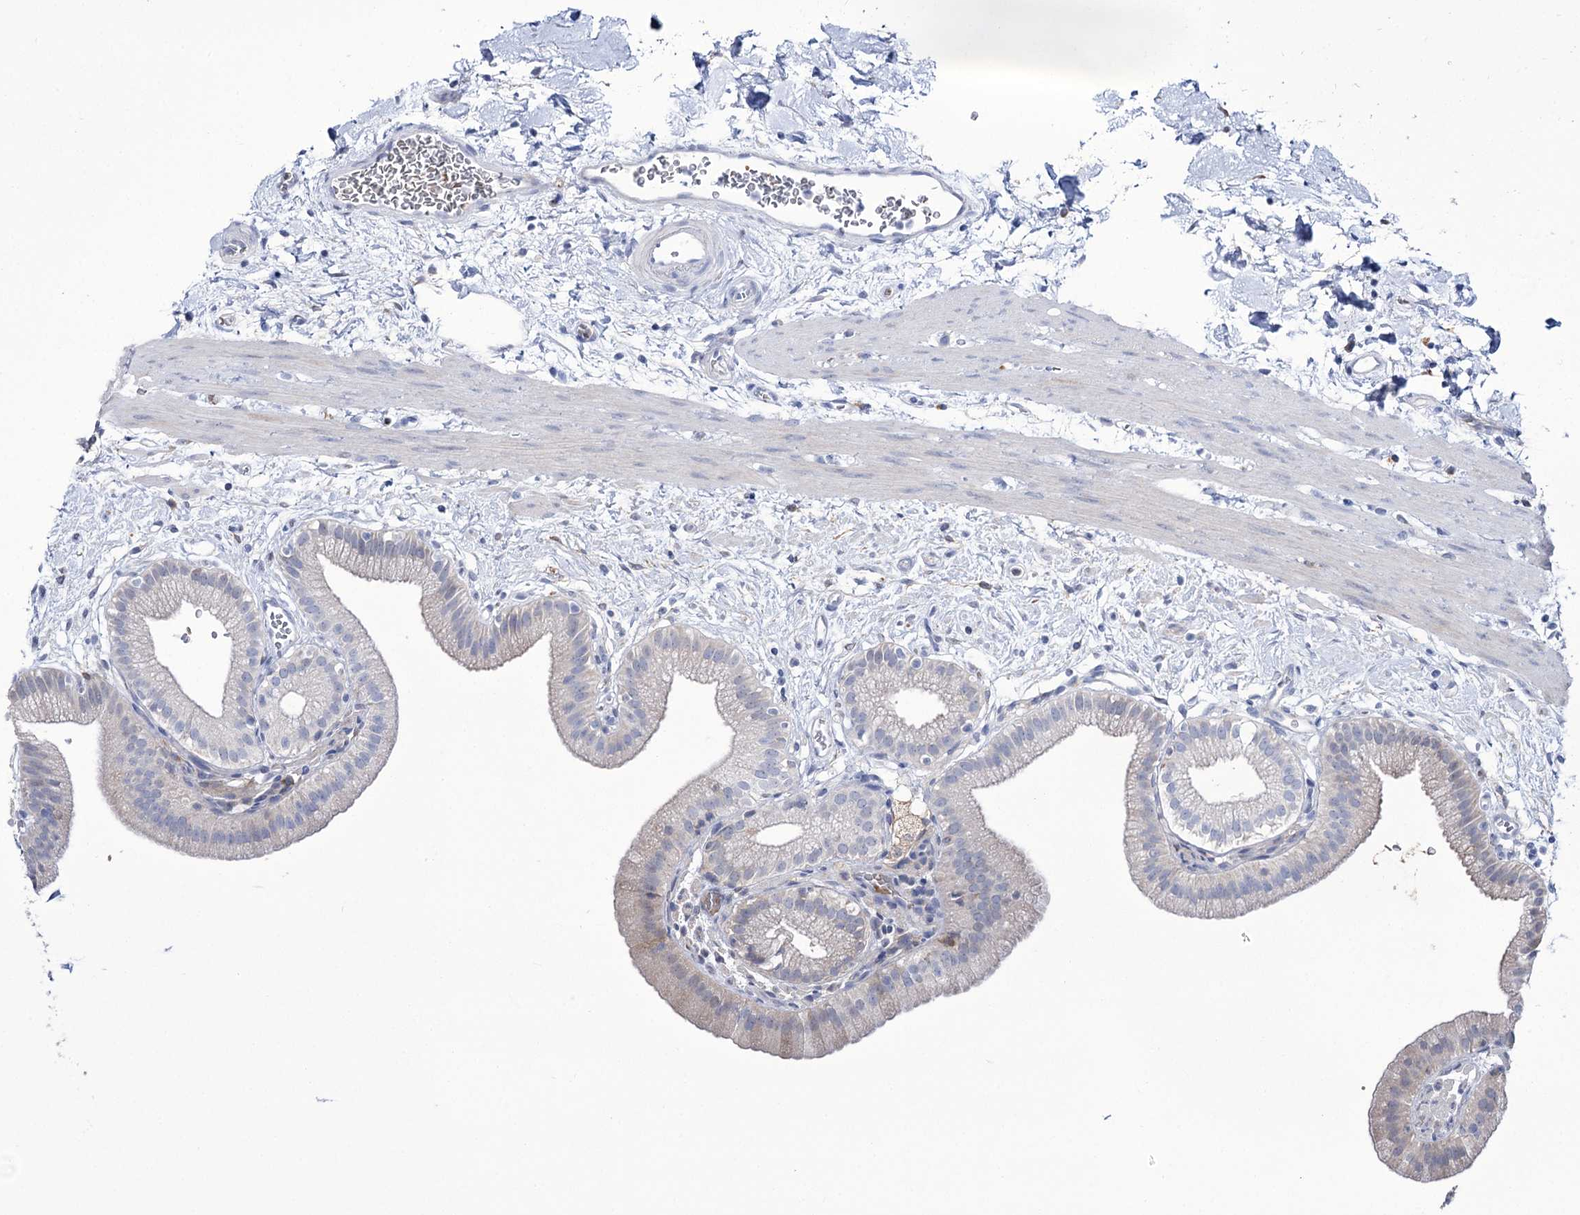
{"staining": {"intensity": "moderate", "quantity": "<25%", "location": "cytoplasmic/membranous"}, "tissue": "gallbladder", "cell_type": "Glandular cells", "image_type": "normal", "snomed": [{"axis": "morphology", "description": "Normal tissue, NOS"}, {"axis": "topography", "description": "Gallbladder"}], "caption": "A high-resolution histopathology image shows immunohistochemistry staining of normal gallbladder, which demonstrates moderate cytoplasmic/membranous staining in approximately <25% of glandular cells.", "gene": "ZNF622", "patient": {"sex": "male", "age": 55}}